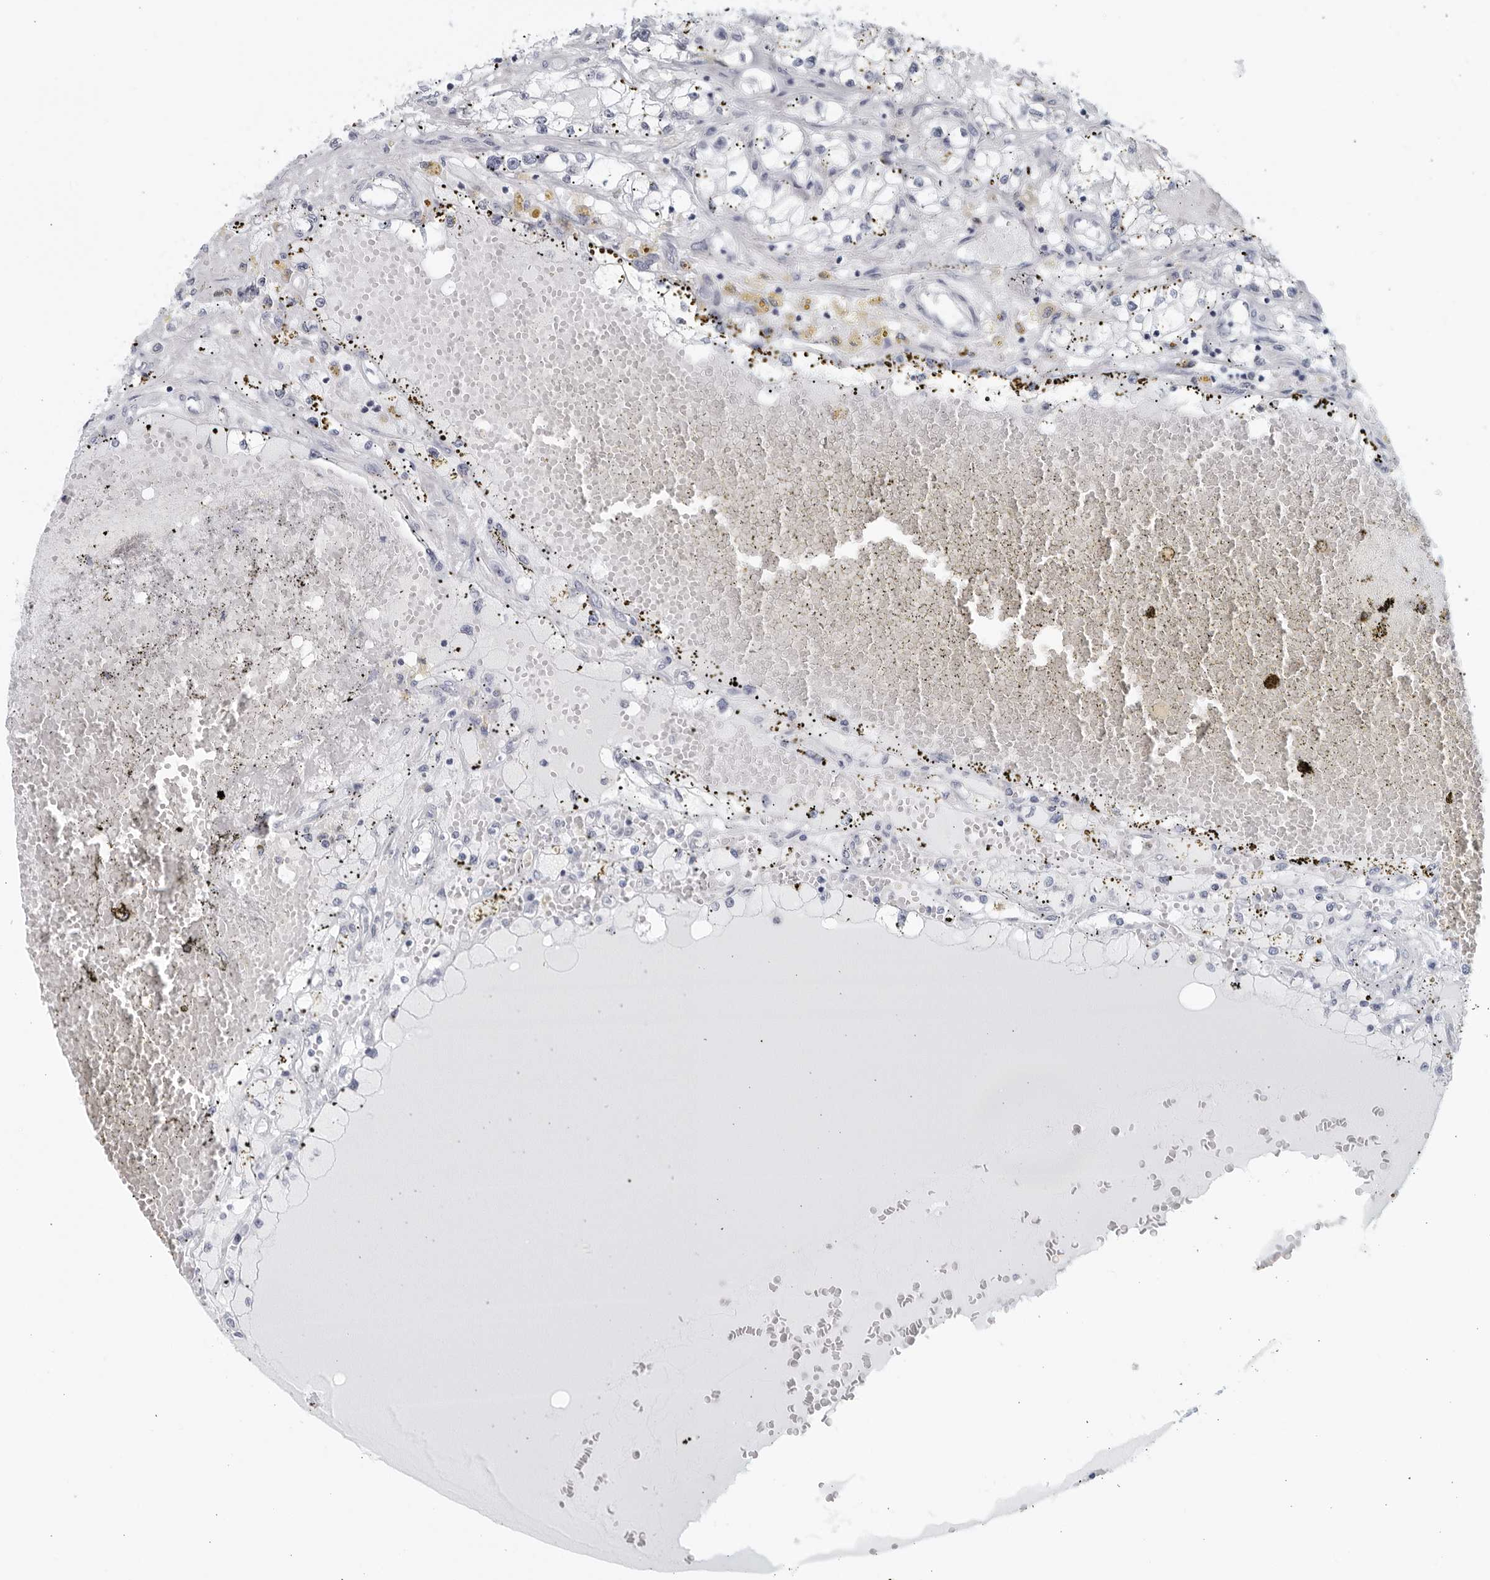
{"staining": {"intensity": "negative", "quantity": "none", "location": "none"}, "tissue": "renal cancer", "cell_type": "Tumor cells", "image_type": "cancer", "snomed": [{"axis": "morphology", "description": "Adenocarcinoma, NOS"}, {"axis": "topography", "description": "Kidney"}], "caption": "Immunohistochemistry photomicrograph of neoplastic tissue: renal adenocarcinoma stained with DAB exhibits no significant protein positivity in tumor cells.", "gene": "KLK7", "patient": {"sex": "male", "age": 56}}